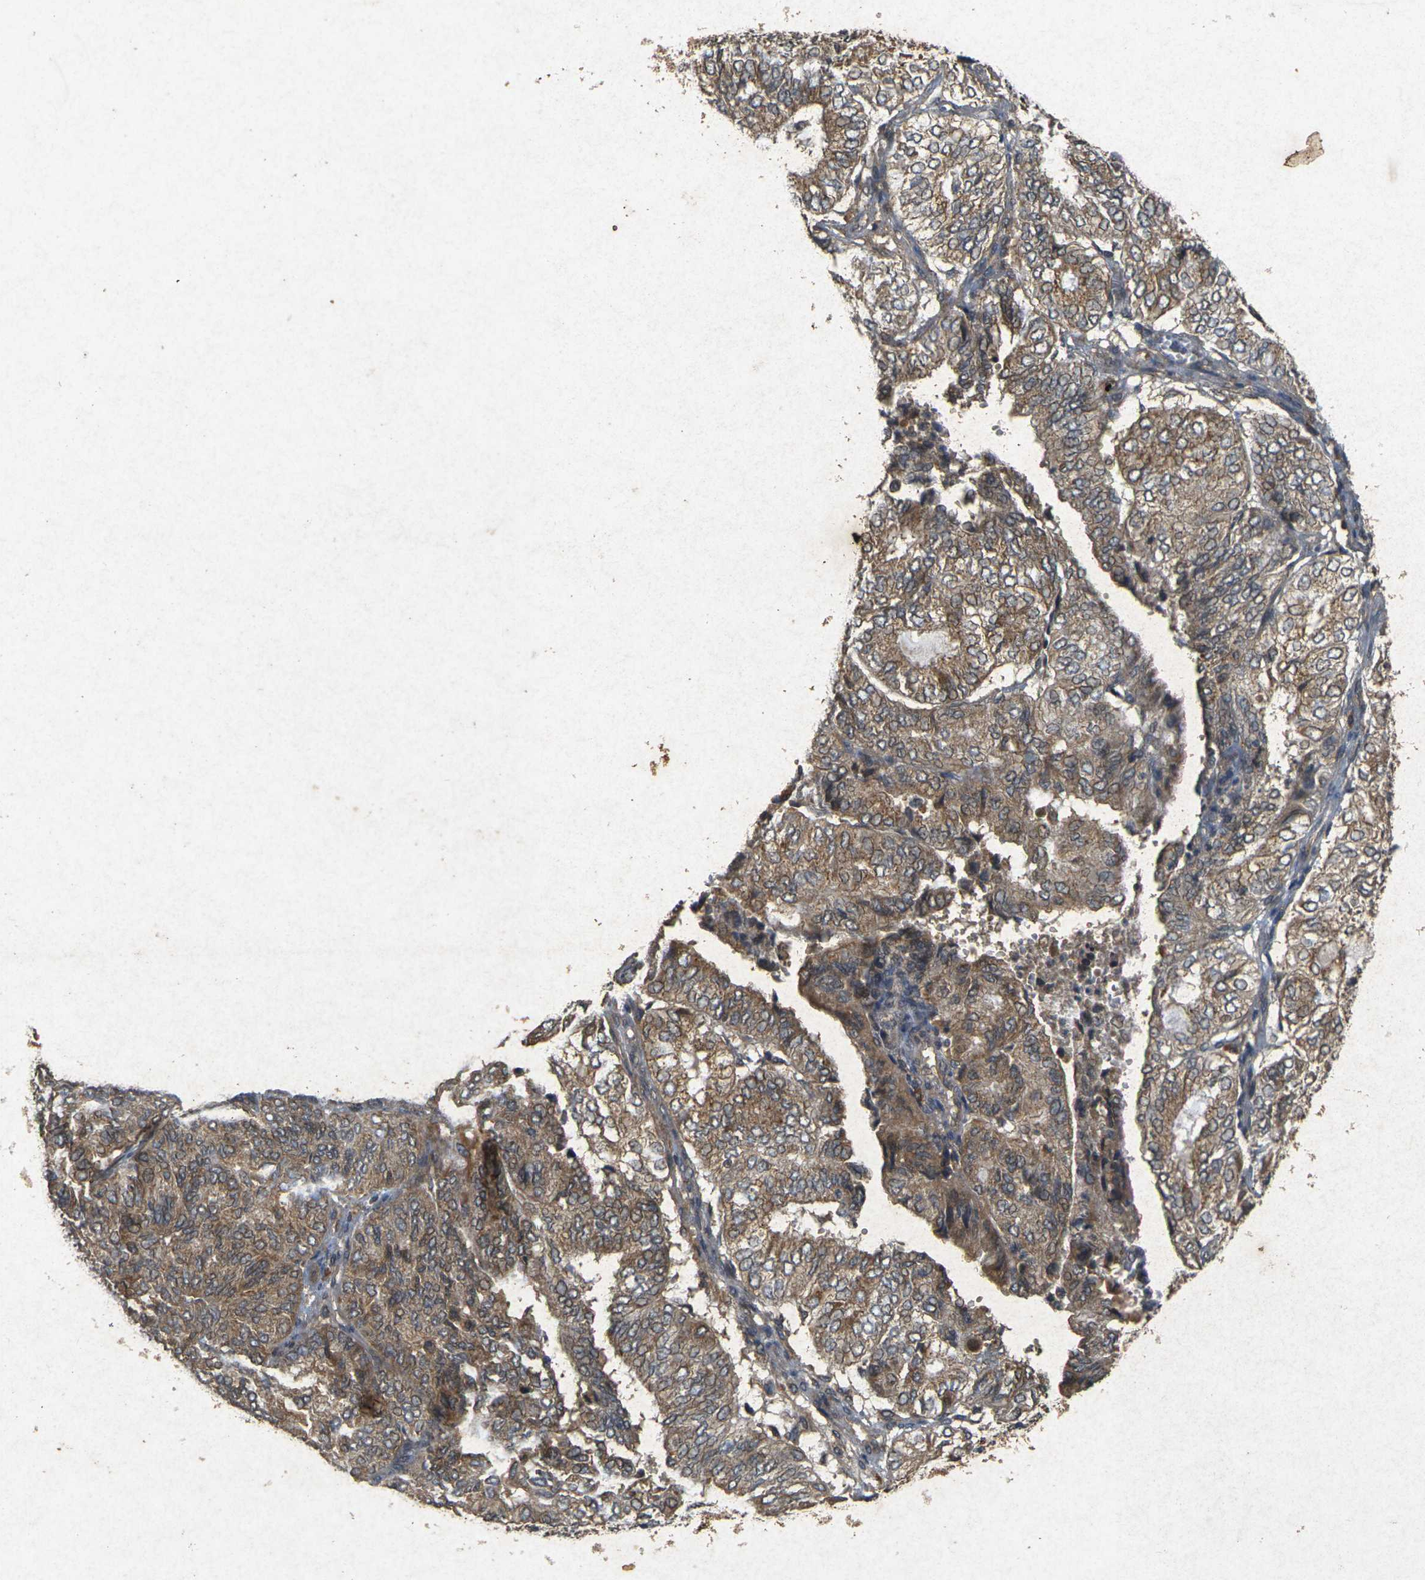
{"staining": {"intensity": "moderate", "quantity": ">75%", "location": "cytoplasmic/membranous"}, "tissue": "endometrial cancer", "cell_type": "Tumor cells", "image_type": "cancer", "snomed": [{"axis": "morphology", "description": "Adenocarcinoma, NOS"}, {"axis": "topography", "description": "Uterus"}], "caption": "The image reveals staining of endometrial cancer, revealing moderate cytoplasmic/membranous protein expression (brown color) within tumor cells.", "gene": "ERN1", "patient": {"sex": "female", "age": 60}}